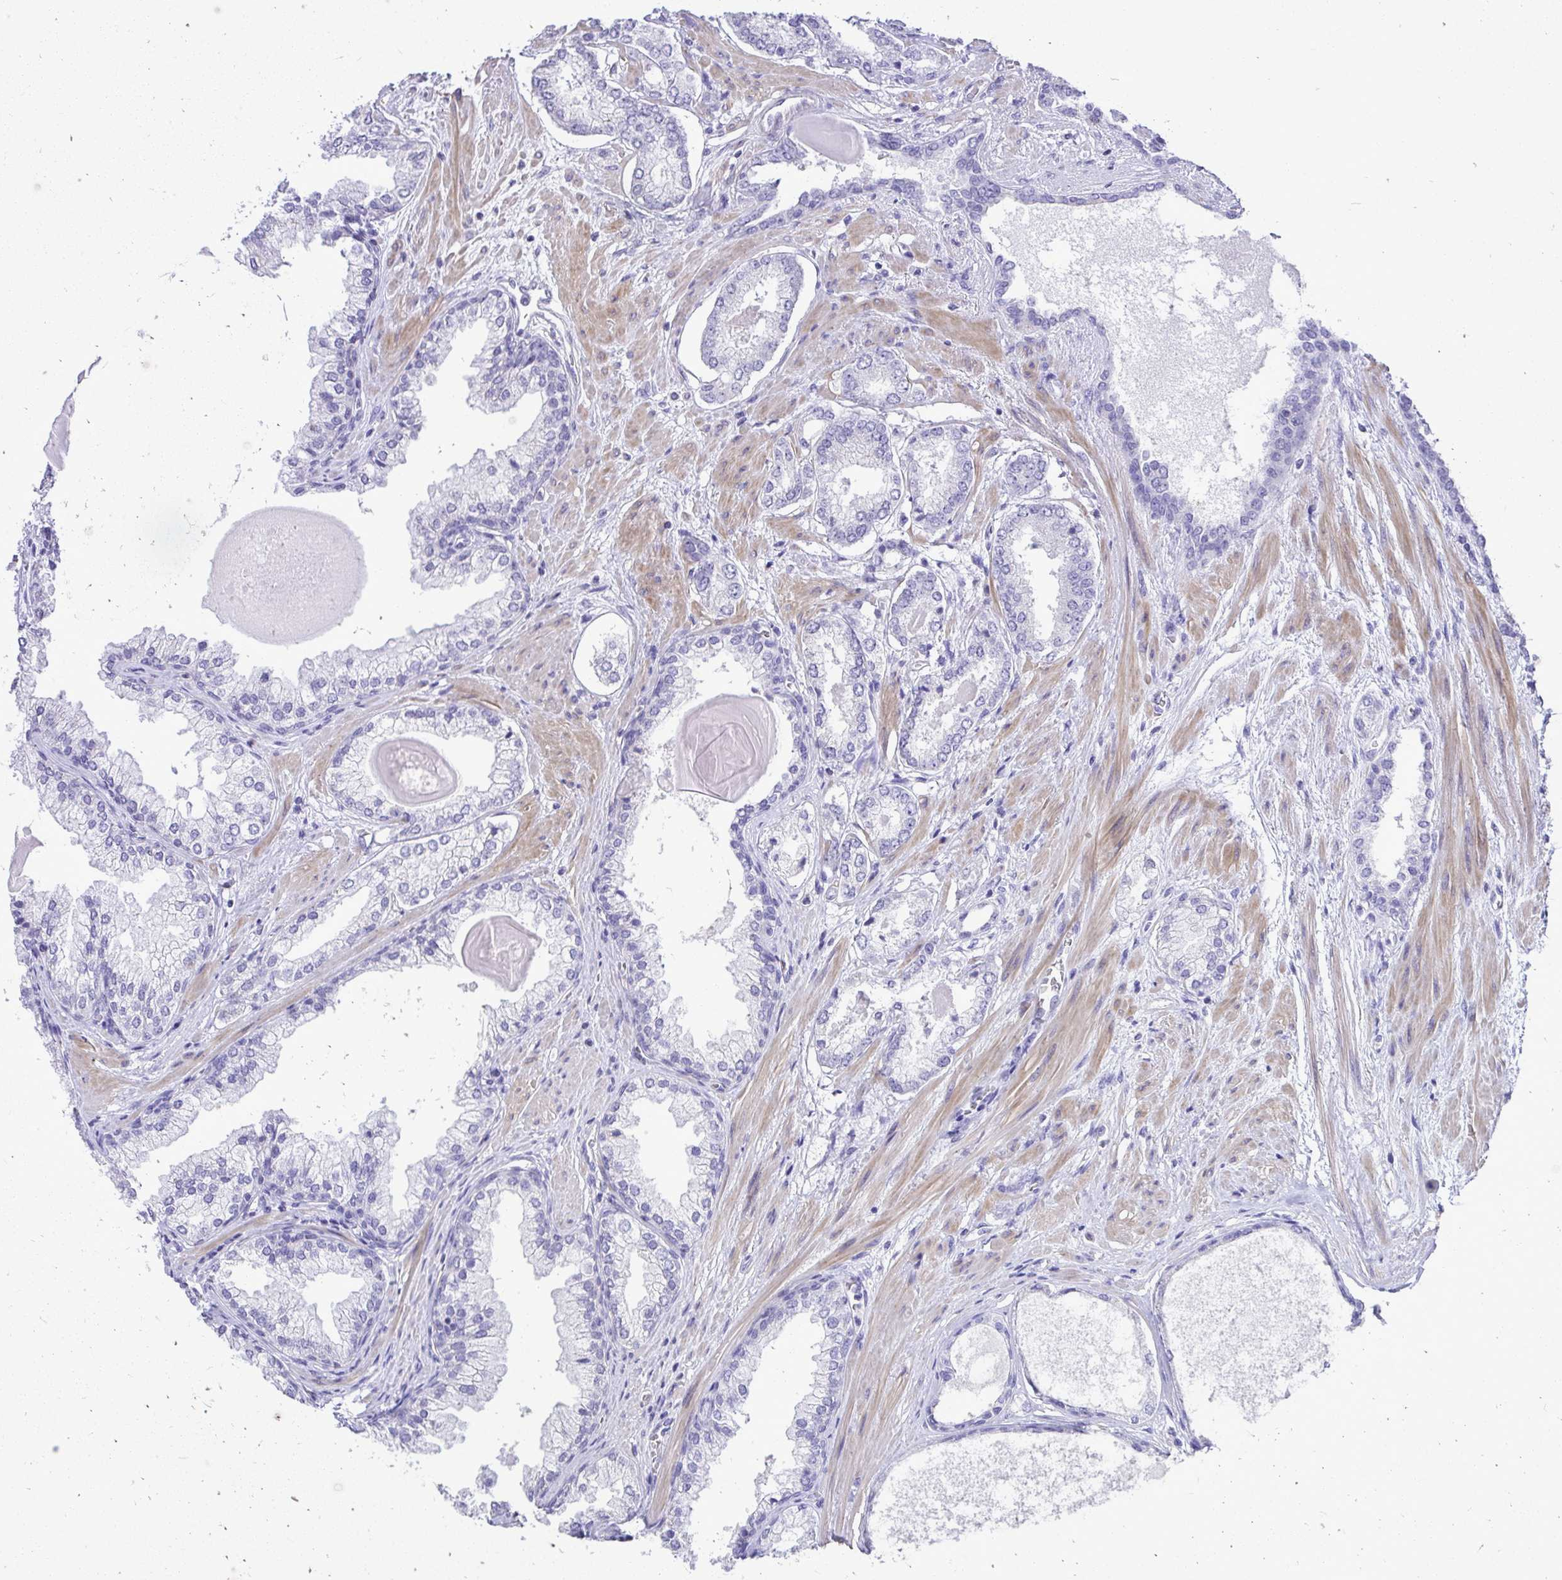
{"staining": {"intensity": "negative", "quantity": "none", "location": "none"}, "tissue": "prostate cancer", "cell_type": "Tumor cells", "image_type": "cancer", "snomed": [{"axis": "morphology", "description": "Adenocarcinoma, Low grade"}, {"axis": "topography", "description": "Prostate"}], "caption": "Tumor cells are negative for brown protein staining in prostate cancer.", "gene": "PELI3", "patient": {"sex": "male", "age": 64}}